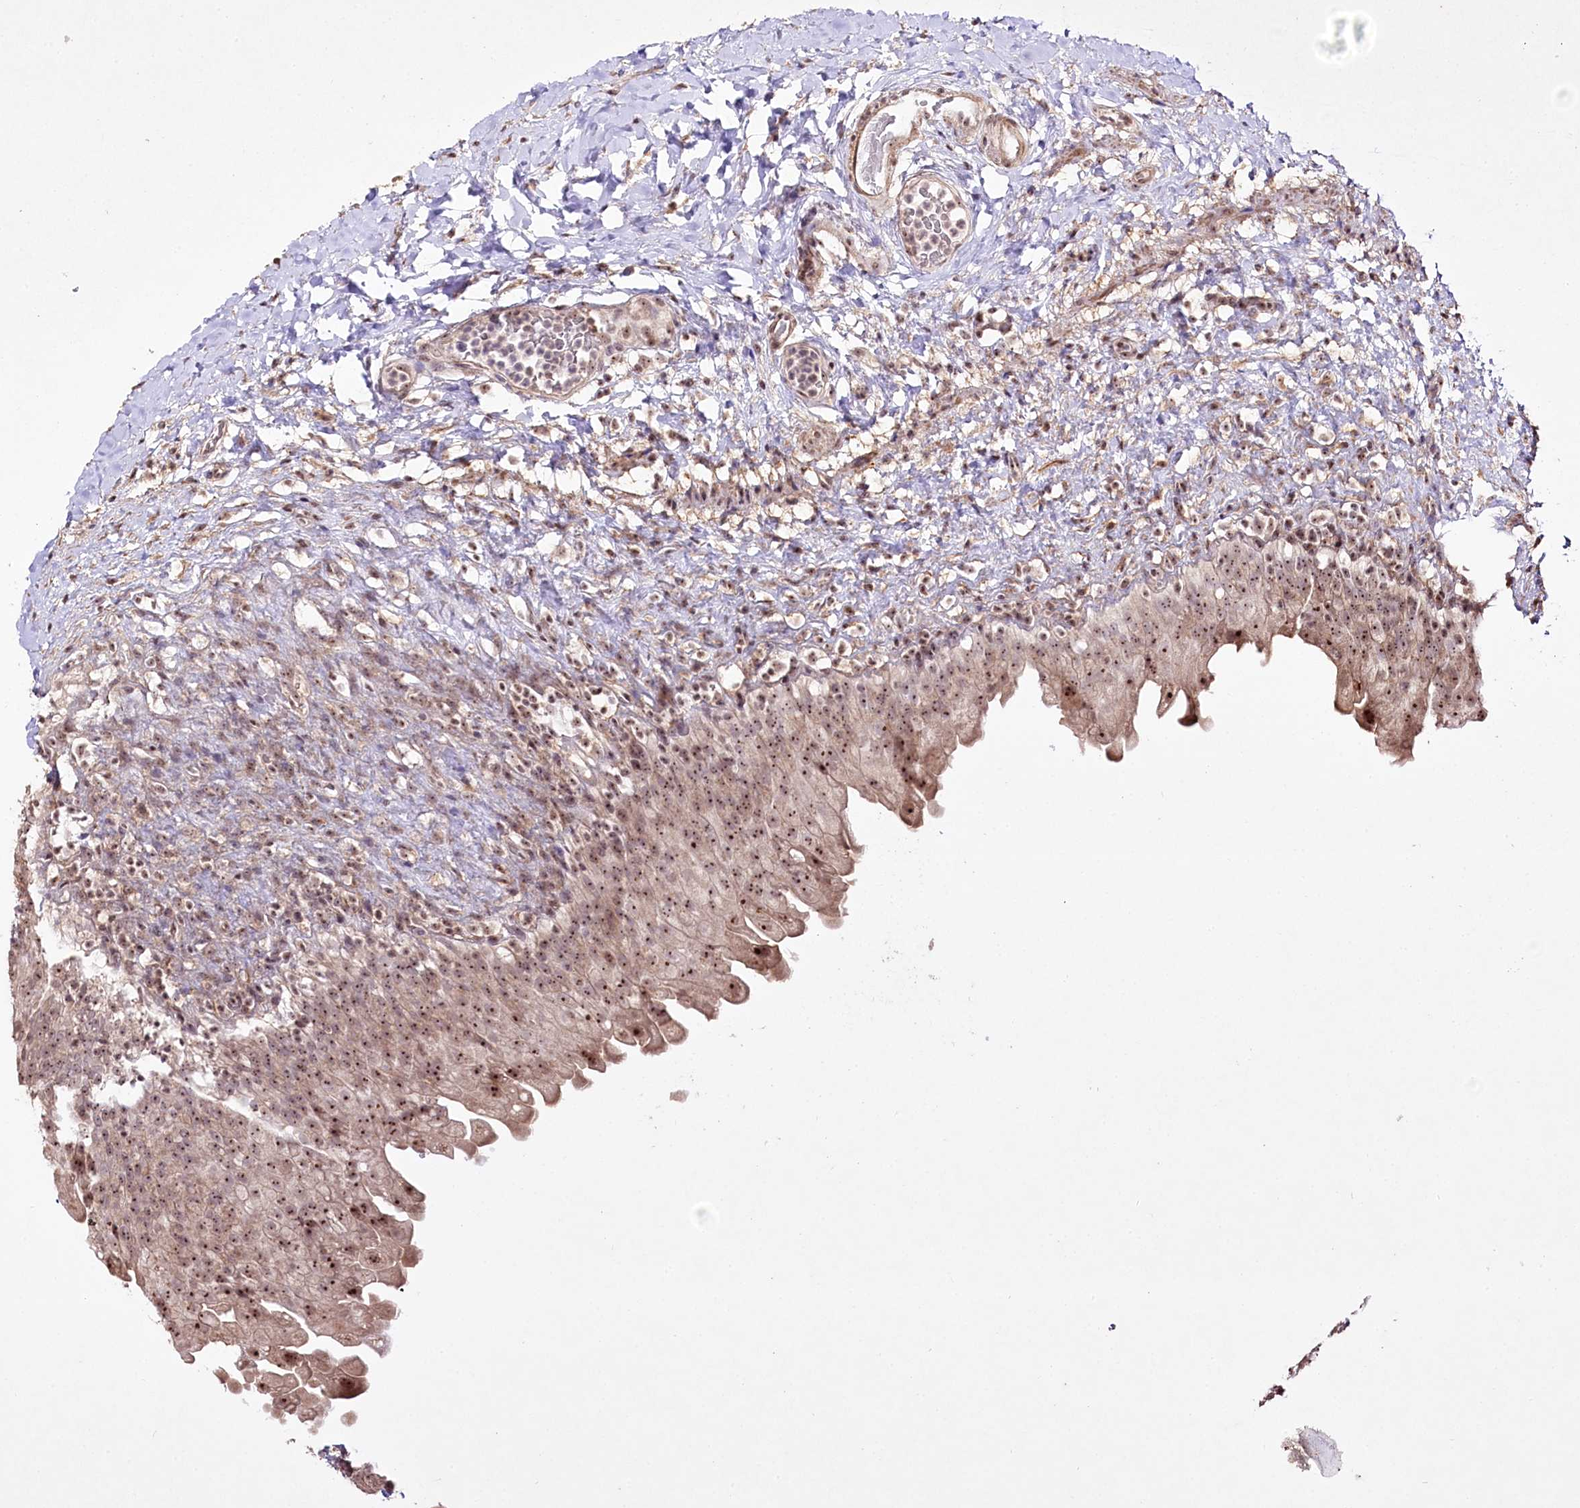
{"staining": {"intensity": "moderate", "quantity": "25%-75%", "location": "nuclear"}, "tissue": "urinary bladder", "cell_type": "Urothelial cells", "image_type": "normal", "snomed": [{"axis": "morphology", "description": "Normal tissue, NOS"}, {"axis": "topography", "description": "Urinary bladder"}], "caption": "An immunohistochemistry (IHC) histopathology image of unremarkable tissue is shown. Protein staining in brown shows moderate nuclear positivity in urinary bladder within urothelial cells.", "gene": "CCDC59", "patient": {"sex": "female", "age": 27}}